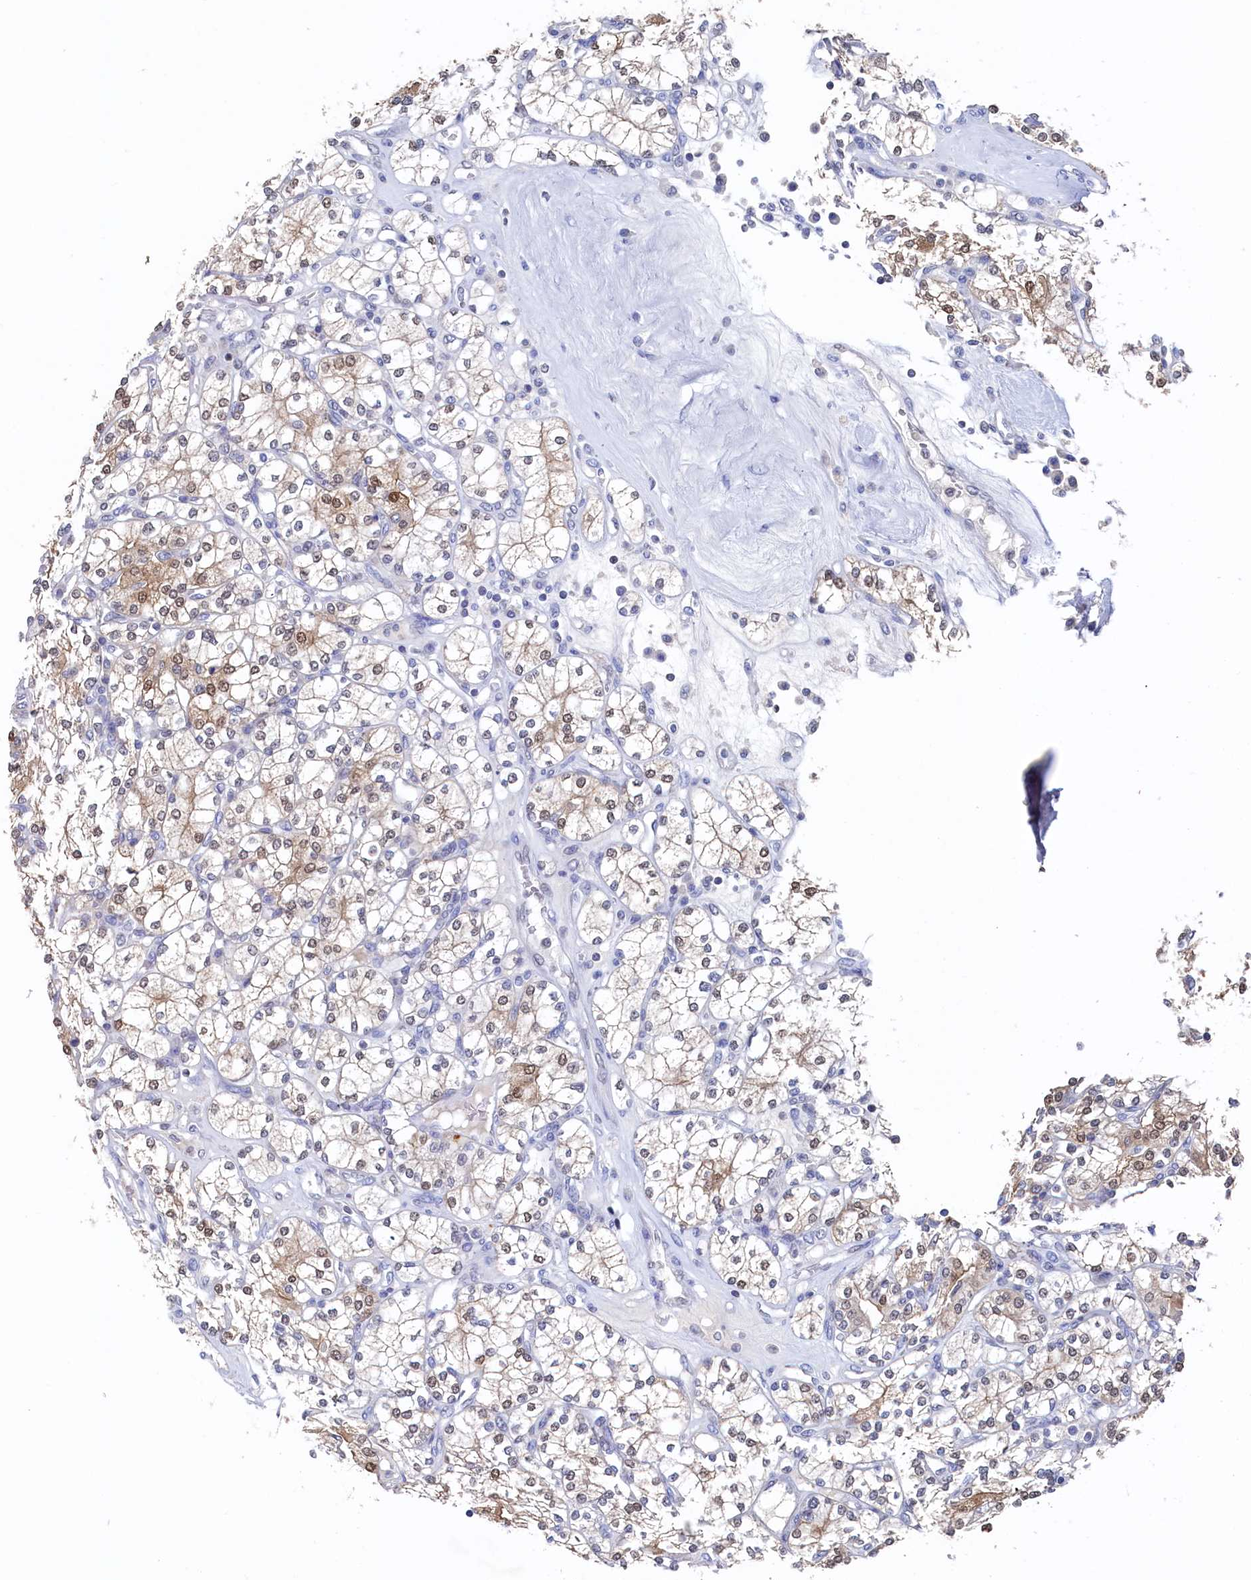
{"staining": {"intensity": "moderate", "quantity": "<25%", "location": "cytoplasmic/membranous,nuclear"}, "tissue": "renal cancer", "cell_type": "Tumor cells", "image_type": "cancer", "snomed": [{"axis": "morphology", "description": "Adenocarcinoma, NOS"}, {"axis": "topography", "description": "Kidney"}], "caption": "Renal adenocarcinoma tissue reveals moderate cytoplasmic/membranous and nuclear positivity in about <25% of tumor cells", "gene": "C11orf54", "patient": {"sex": "male", "age": 77}}